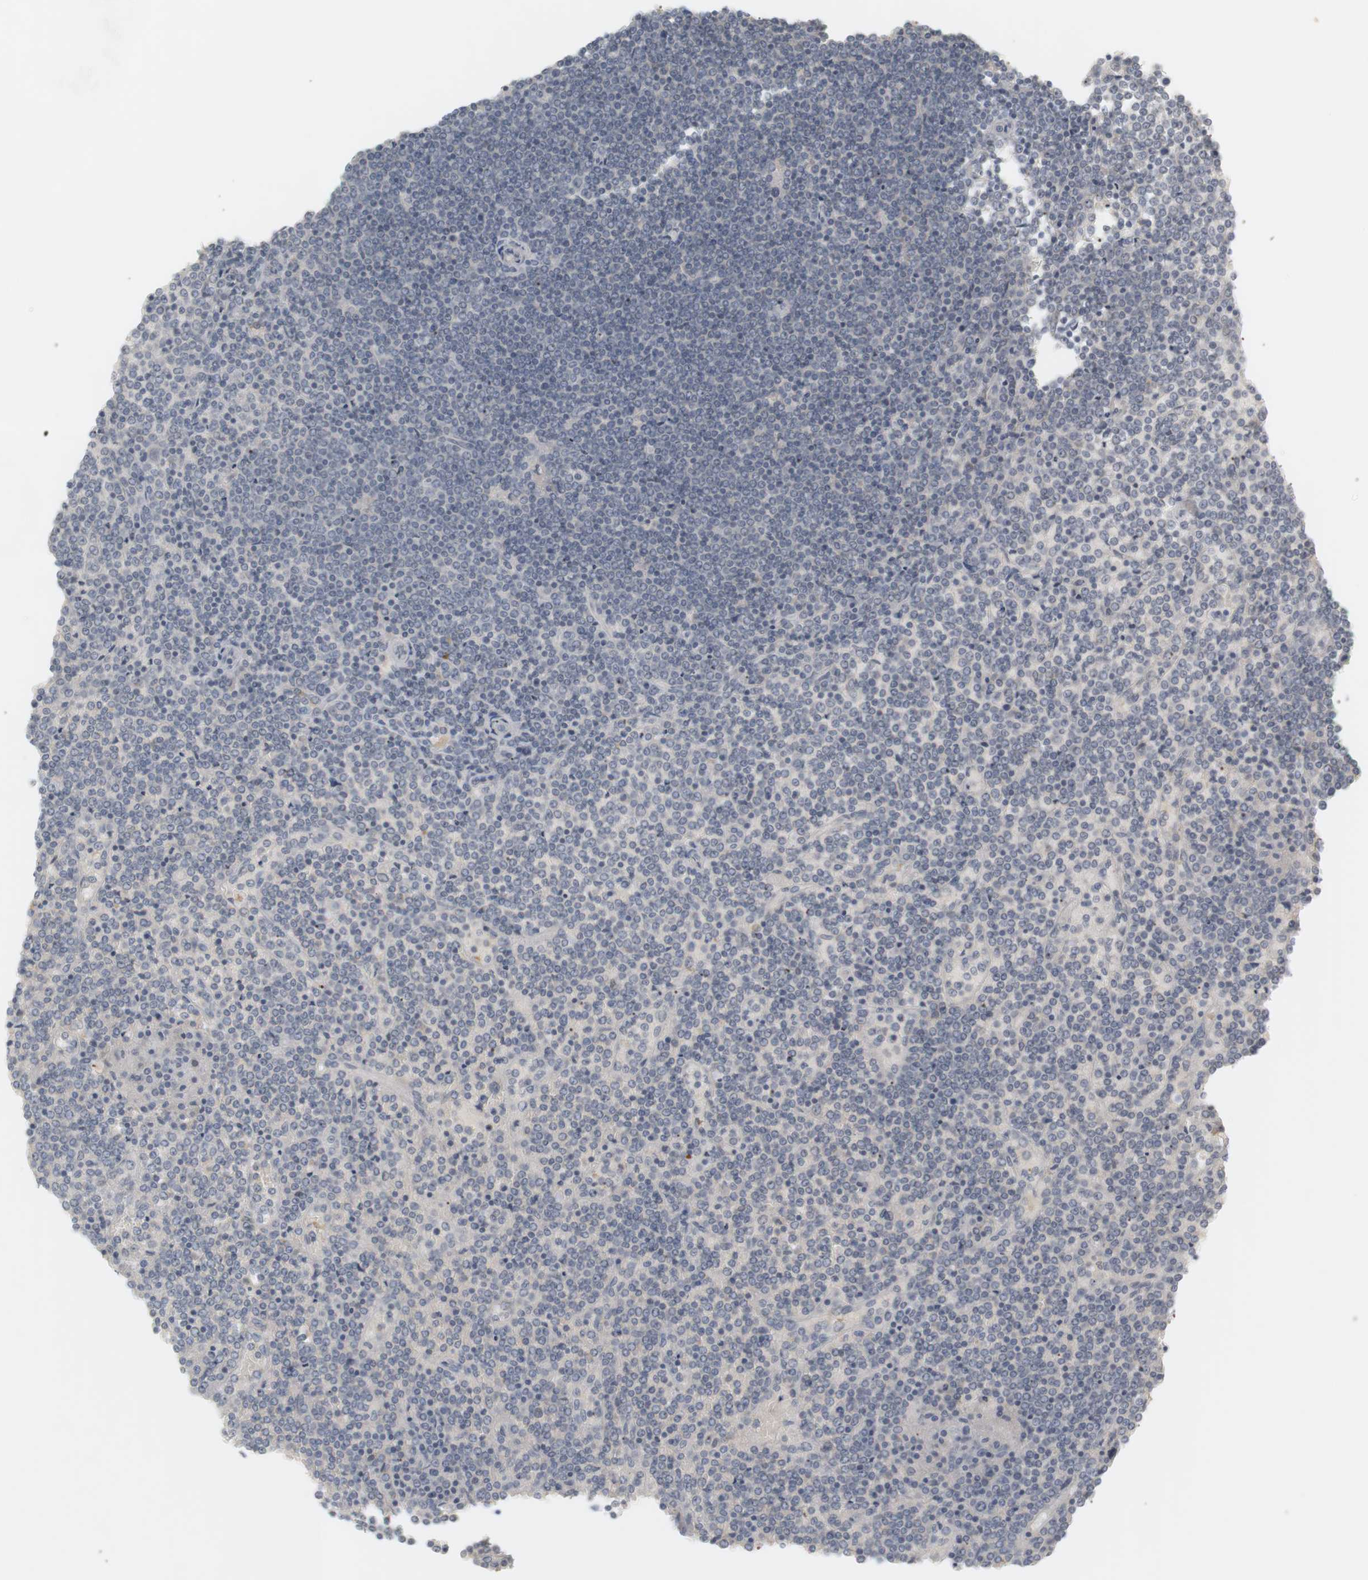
{"staining": {"intensity": "negative", "quantity": "none", "location": "none"}, "tissue": "lymphoma", "cell_type": "Tumor cells", "image_type": "cancer", "snomed": [{"axis": "morphology", "description": "Malignant lymphoma, non-Hodgkin's type, Low grade"}, {"axis": "topography", "description": "Spleen"}], "caption": "This photomicrograph is of malignant lymphoma, non-Hodgkin's type (low-grade) stained with IHC to label a protein in brown with the nuclei are counter-stained blue. There is no expression in tumor cells.", "gene": "RTN3", "patient": {"sex": "female", "age": 19}}